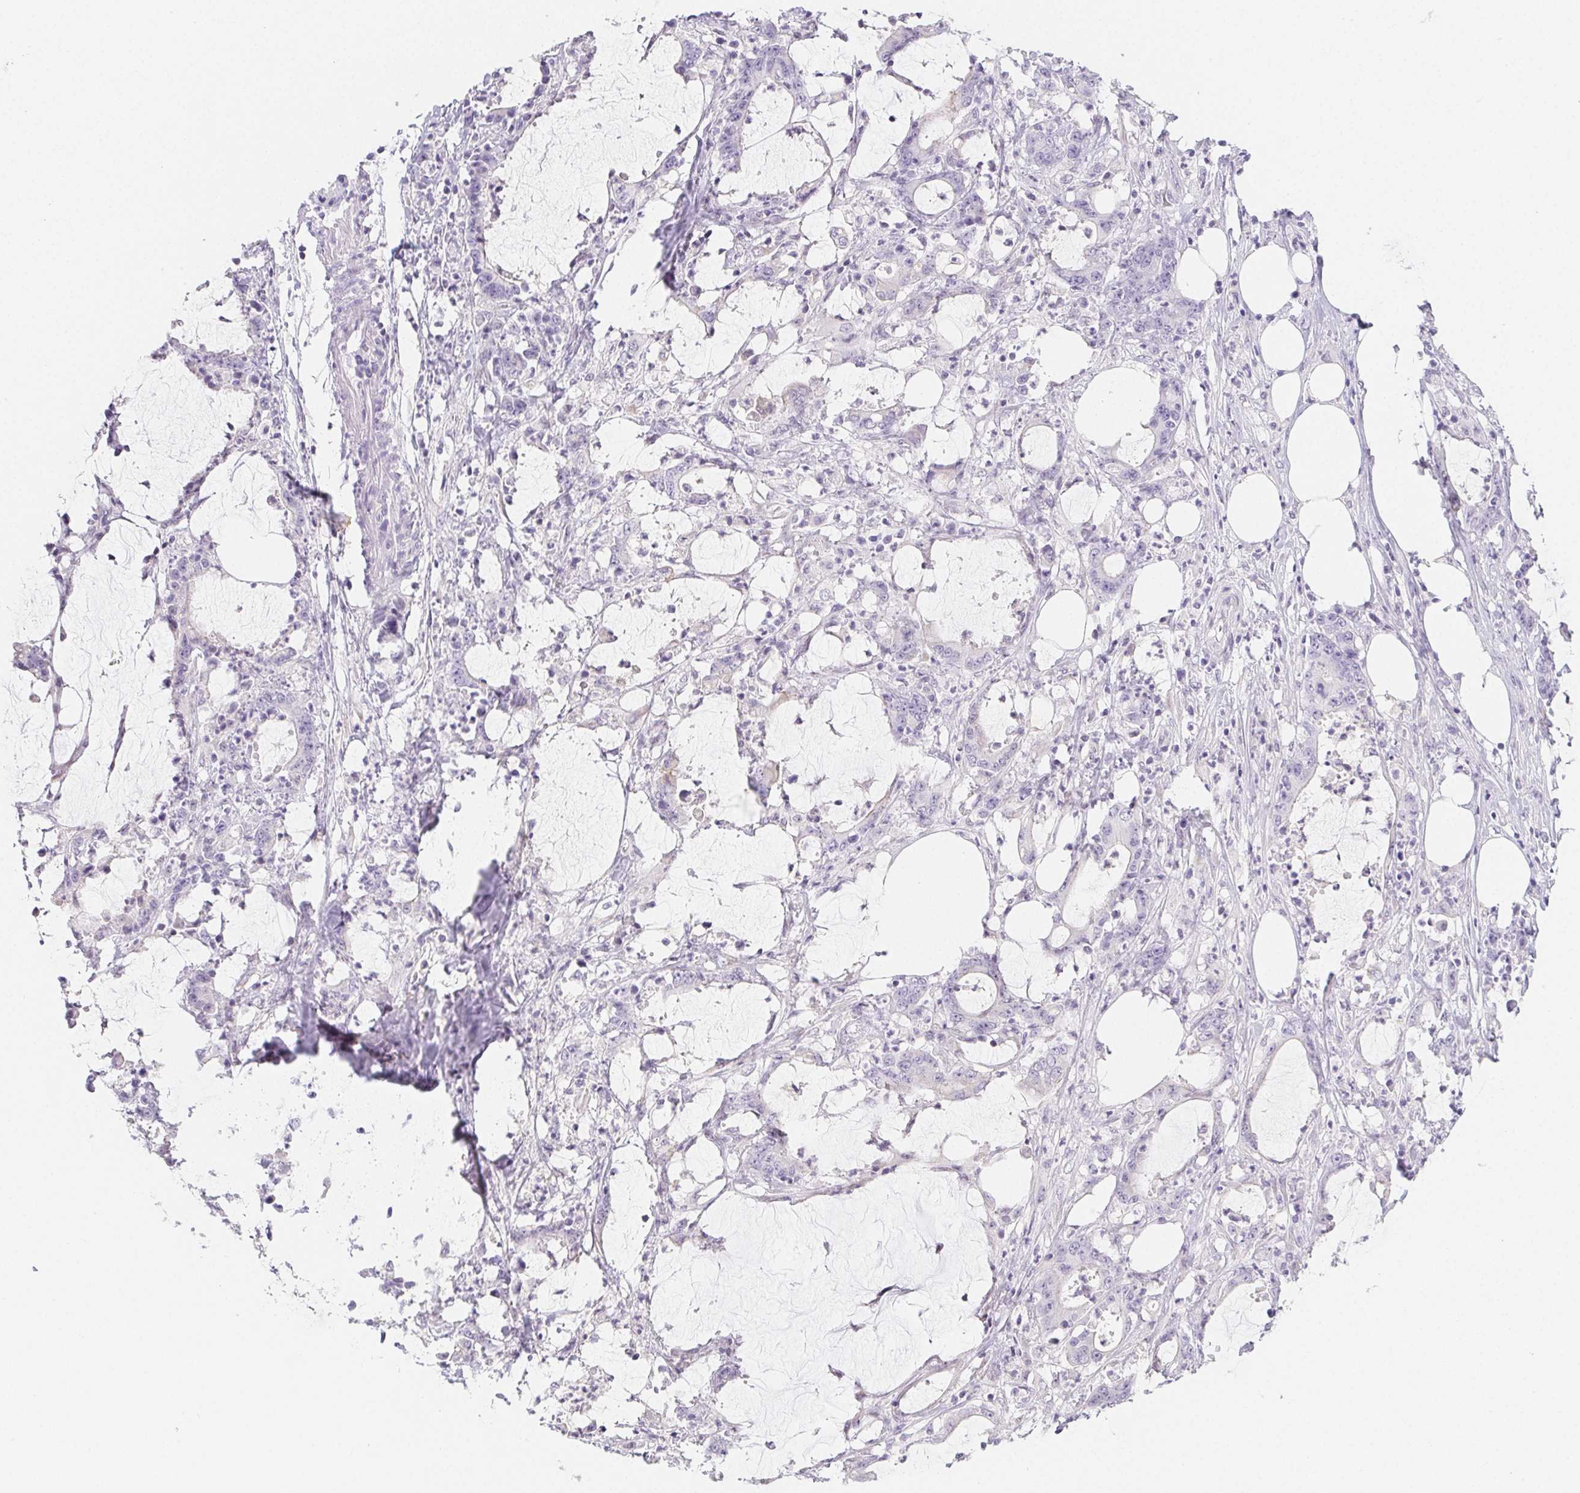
{"staining": {"intensity": "negative", "quantity": "none", "location": "none"}, "tissue": "stomach cancer", "cell_type": "Tumor cells", "image_type": "cancer", "snomed": [{"axis": "morphology", "description": "Adenocarcinoma, NOS"}, {"axis": "topography", "description": "Stomach, upper"}], "caption": "The image shows no staining of tumor cells in stomach cancer.", "gene": "ZBBX", "patient": {"sex": "male", "age": 68}}